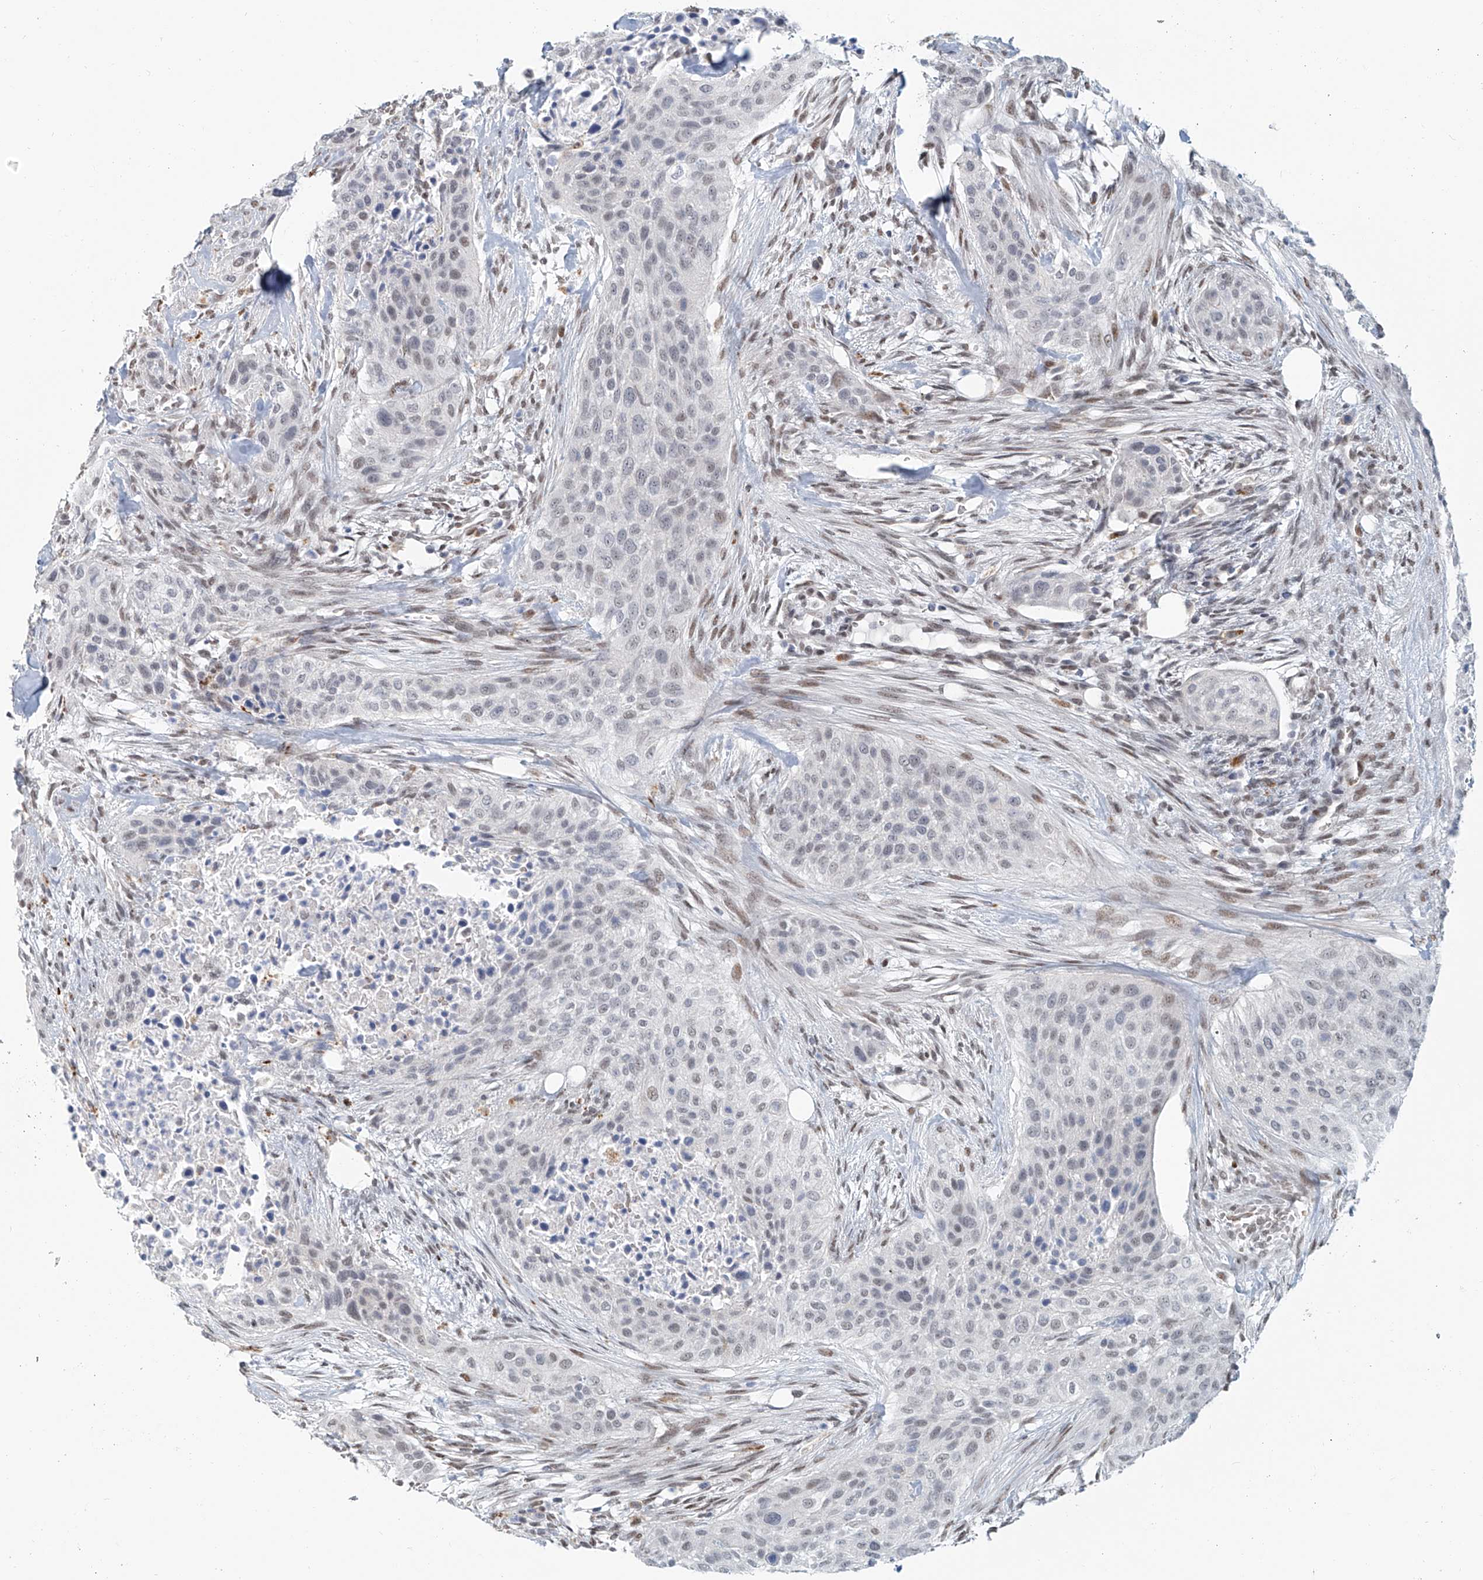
{"staining": {"intensity": "negative", "quantity": "none", "location": "none"}, "tissue": "urothelial cancer", "cell_type": "Tumor cells", "image_type": "cancer", "snomed": [{"axis": "morphology", "description": "Urothelial carcinoma, High grade"}, {"axis": "topography", "description": "Urinary bladder"}], "caption": "IHC photomicrograph of neoplastic tissue: urothelial cancer stained with DAB (3,3'-diaminobenzidine) demonstrates no significant protein positivity in tumor cells.", "gene": "SASH1", "patient": {"sex": "male", "age": 35}}